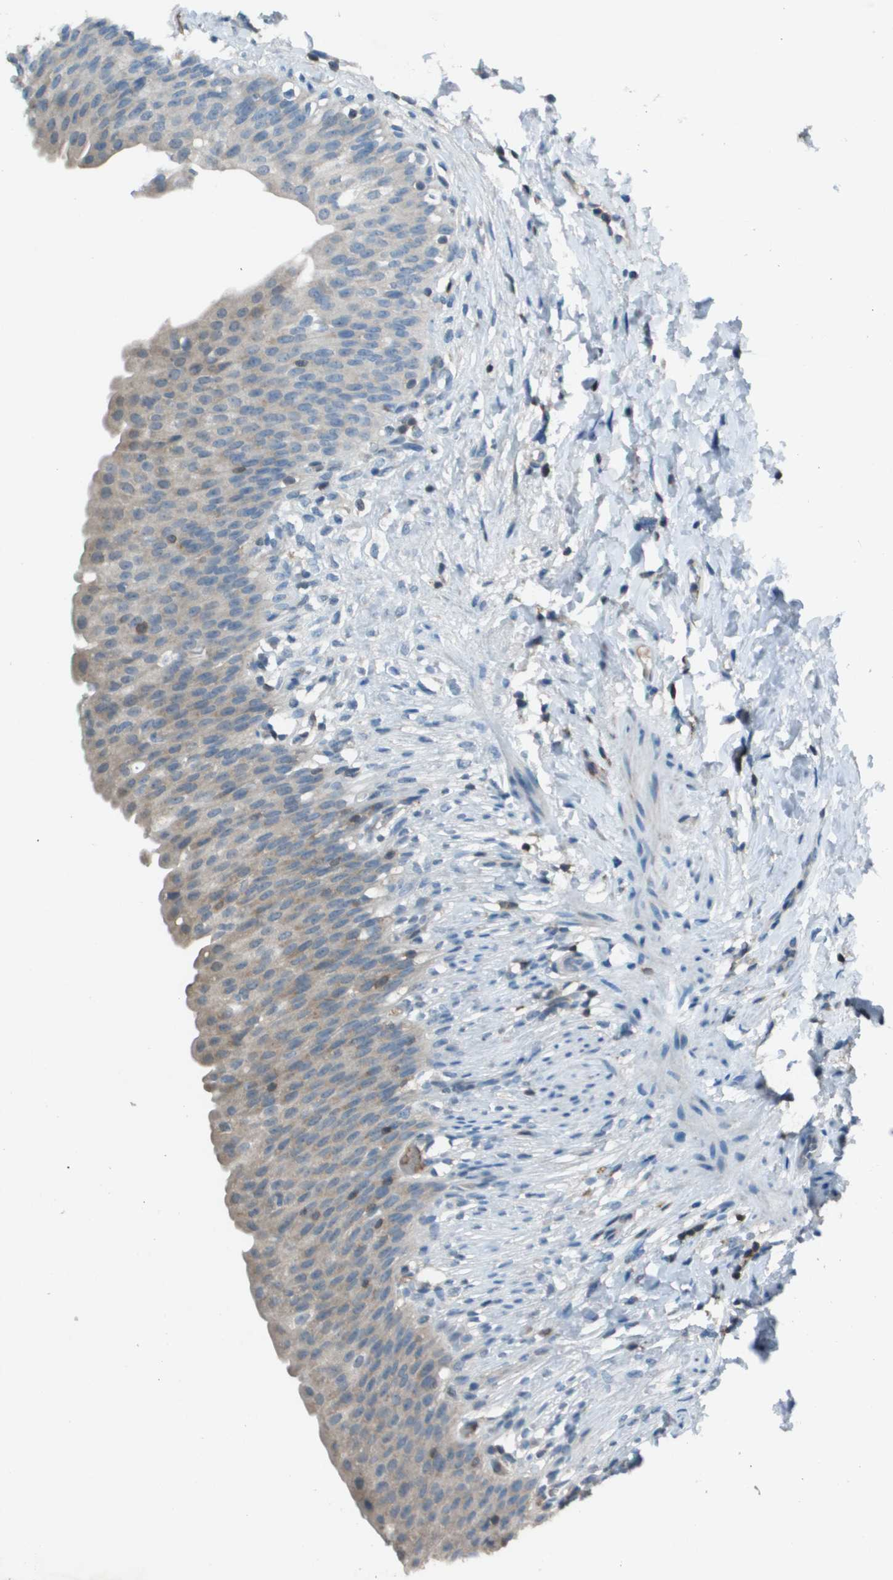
{"staining": {"intensity": "weak", "quantity": ">75%", "location": "cytoplasmic/membranous"}, "tissue": "urinary bladder", "cell_type": "Urothelial cells", "image_type": "normal", "snomed": [{"axis": "morphology", "description": "Normal tissue, NOS"}, {"axis": "topography", "description": "Urinary bladder"}], "caption": "This histopathology image reveals immunohistochemistry staining of benign human urinary bladder, with low weak cytoplasmic/membranous positivity in approximately >75% of urothelial cells.", "gene": "CAMK4", "patient": {"sex": "female", "age": 79}}